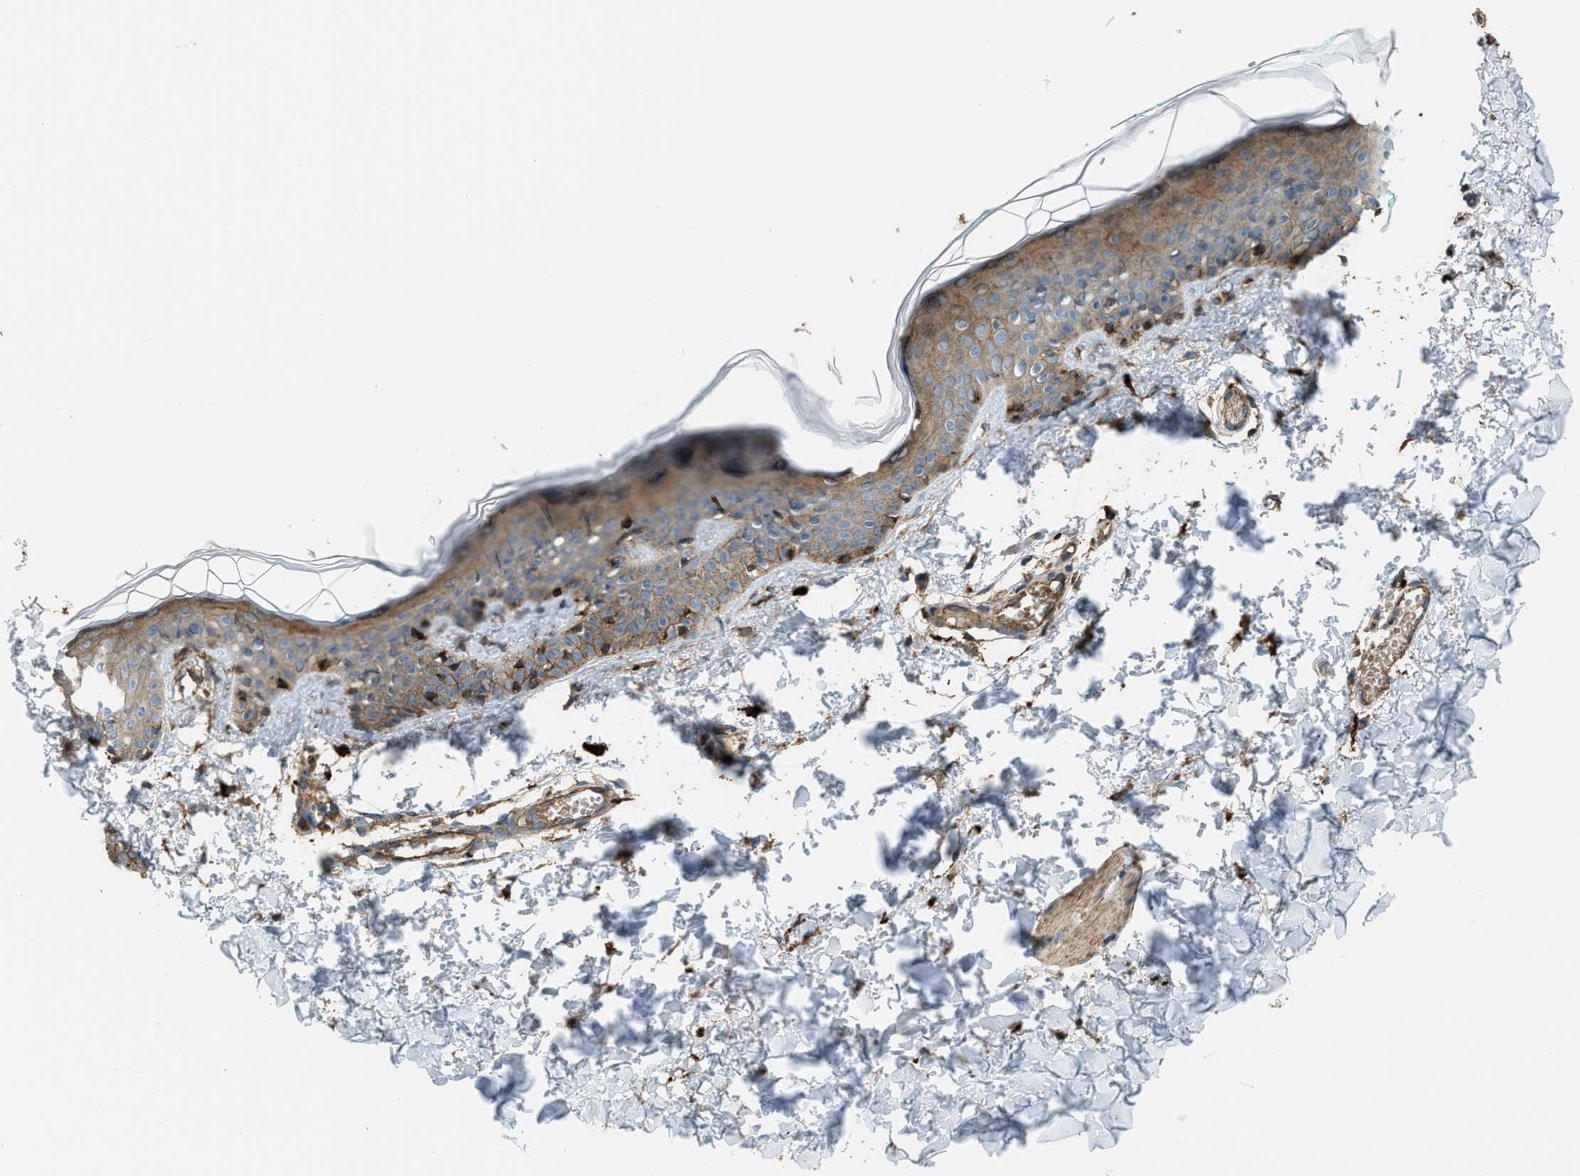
{"staining": {"intensity": "moderate", "quantity": ">75%", "location": "cytoplasmic/membranous"}, "tissue": "skin", "cell_type": "Fibroblasts", "image_type": "normal", "snomed": [{"axis": "morphology", "description": "Normal tissue, NOS"}, {"axis": "topography", "description": "Skin"}], "caption": "A brown stain highlights moderate cytoplasmic/membranous expression of a protein in fibroblasts of benign skin. The protein is stained brown, and the nuclei are stained in blue (DAB IHC with brightfield microscopy, high magnification).", "gene": "BAG4", "patient": {"sex": "male", "age": 30}}